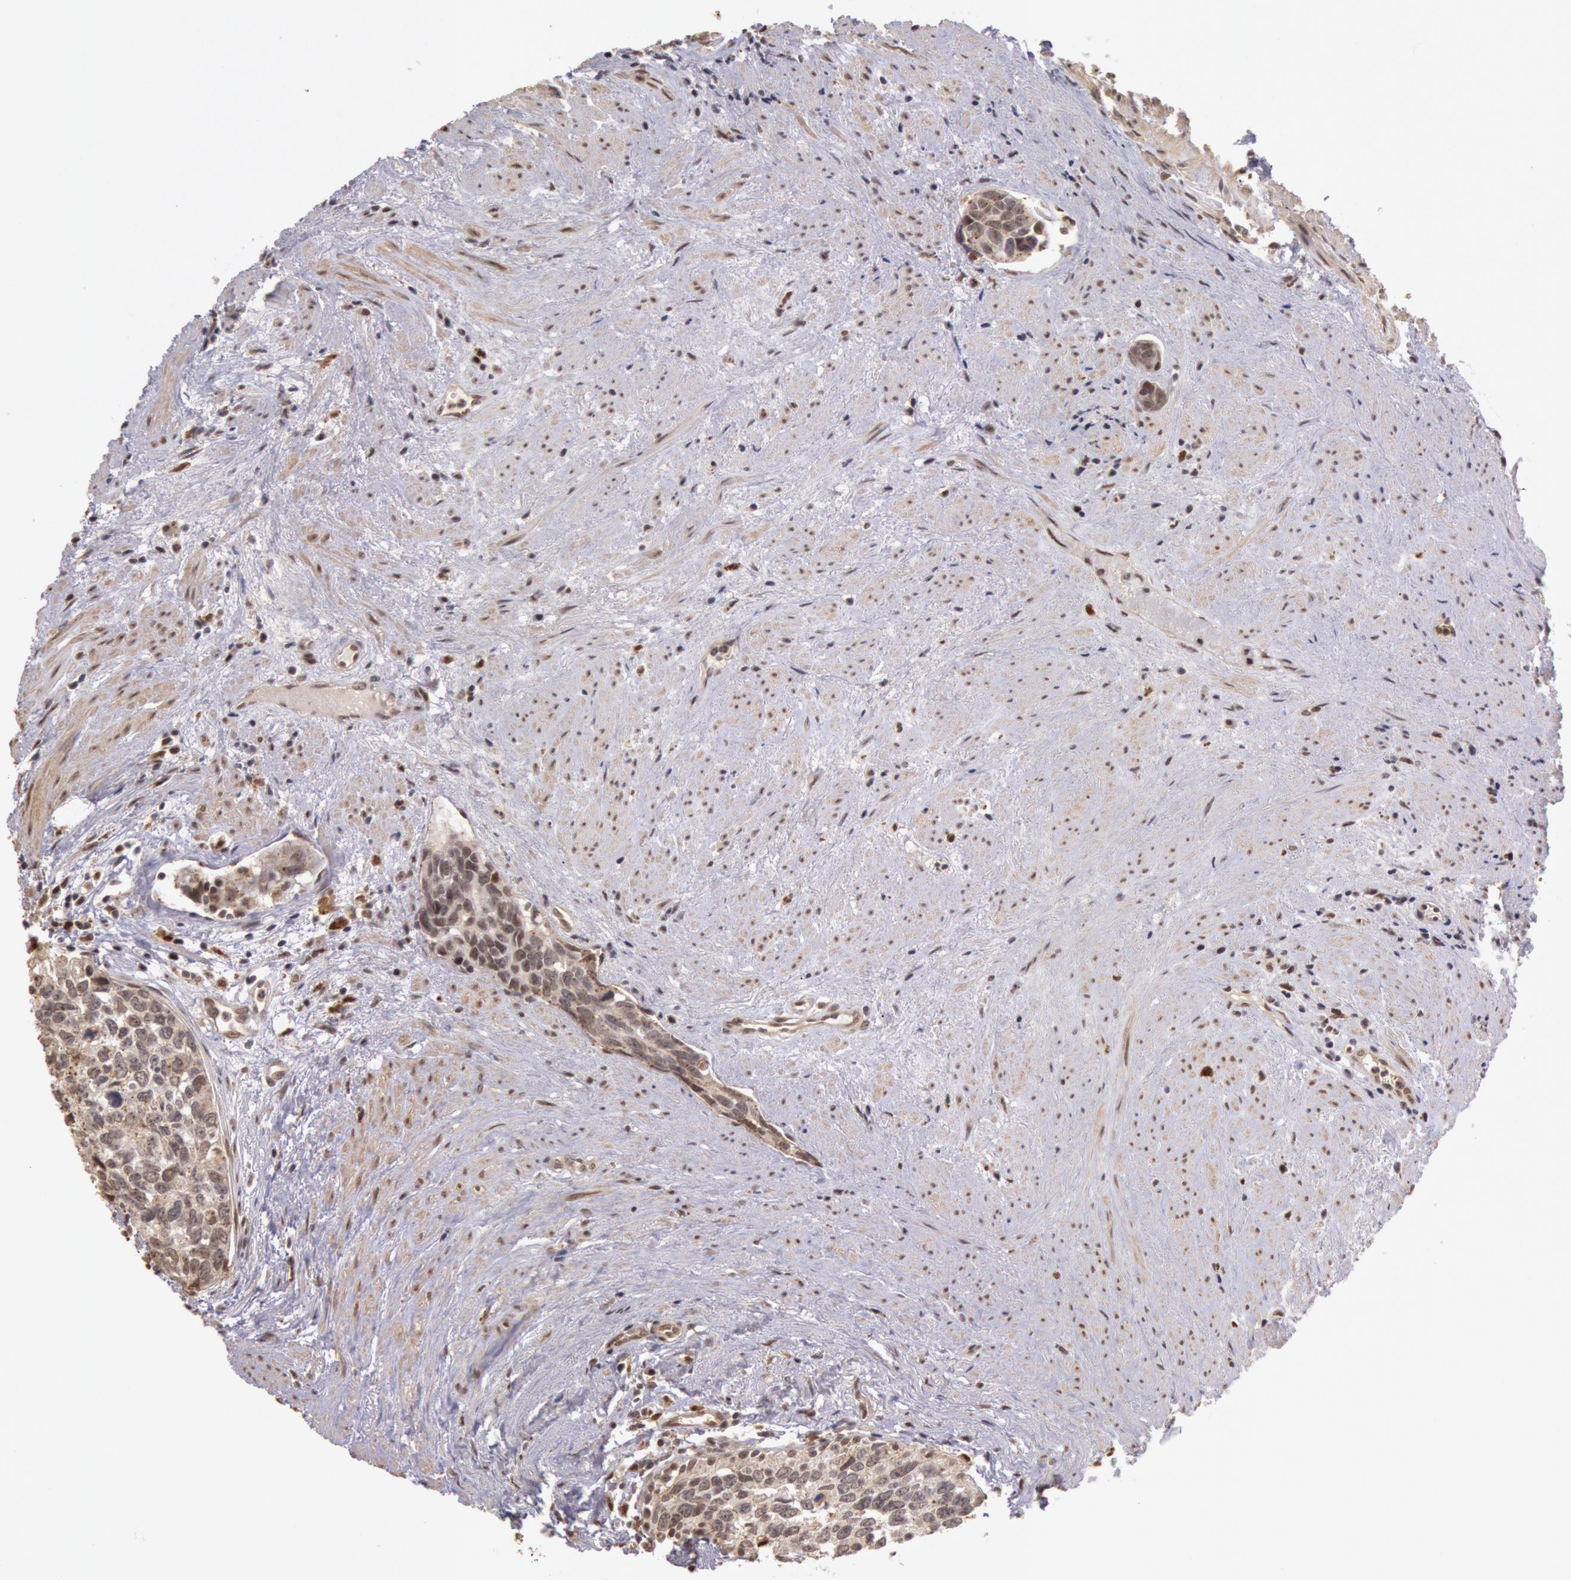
{"staining": {"intensity": "weak", "quantity": "25%-75%", "location": "nuclear"}, "tissue": "urothelial cancer", "cell_type": "Tumor cells", "image_type": "cancer", "snomed": [{"axis": "morphology", "description": "Urothelial carcinoma, High grade"}, {"axis": "topography", "description": "Urinary bladder"}], "caption": "Urothelial carcinoma (high-grade) was stained to show a protein in brown. There is low levels of weak nuclear staining in about 25%-75% of tumor cells.", "gene": "LIG4", "patient": {"sex": "male", "age": 81}}